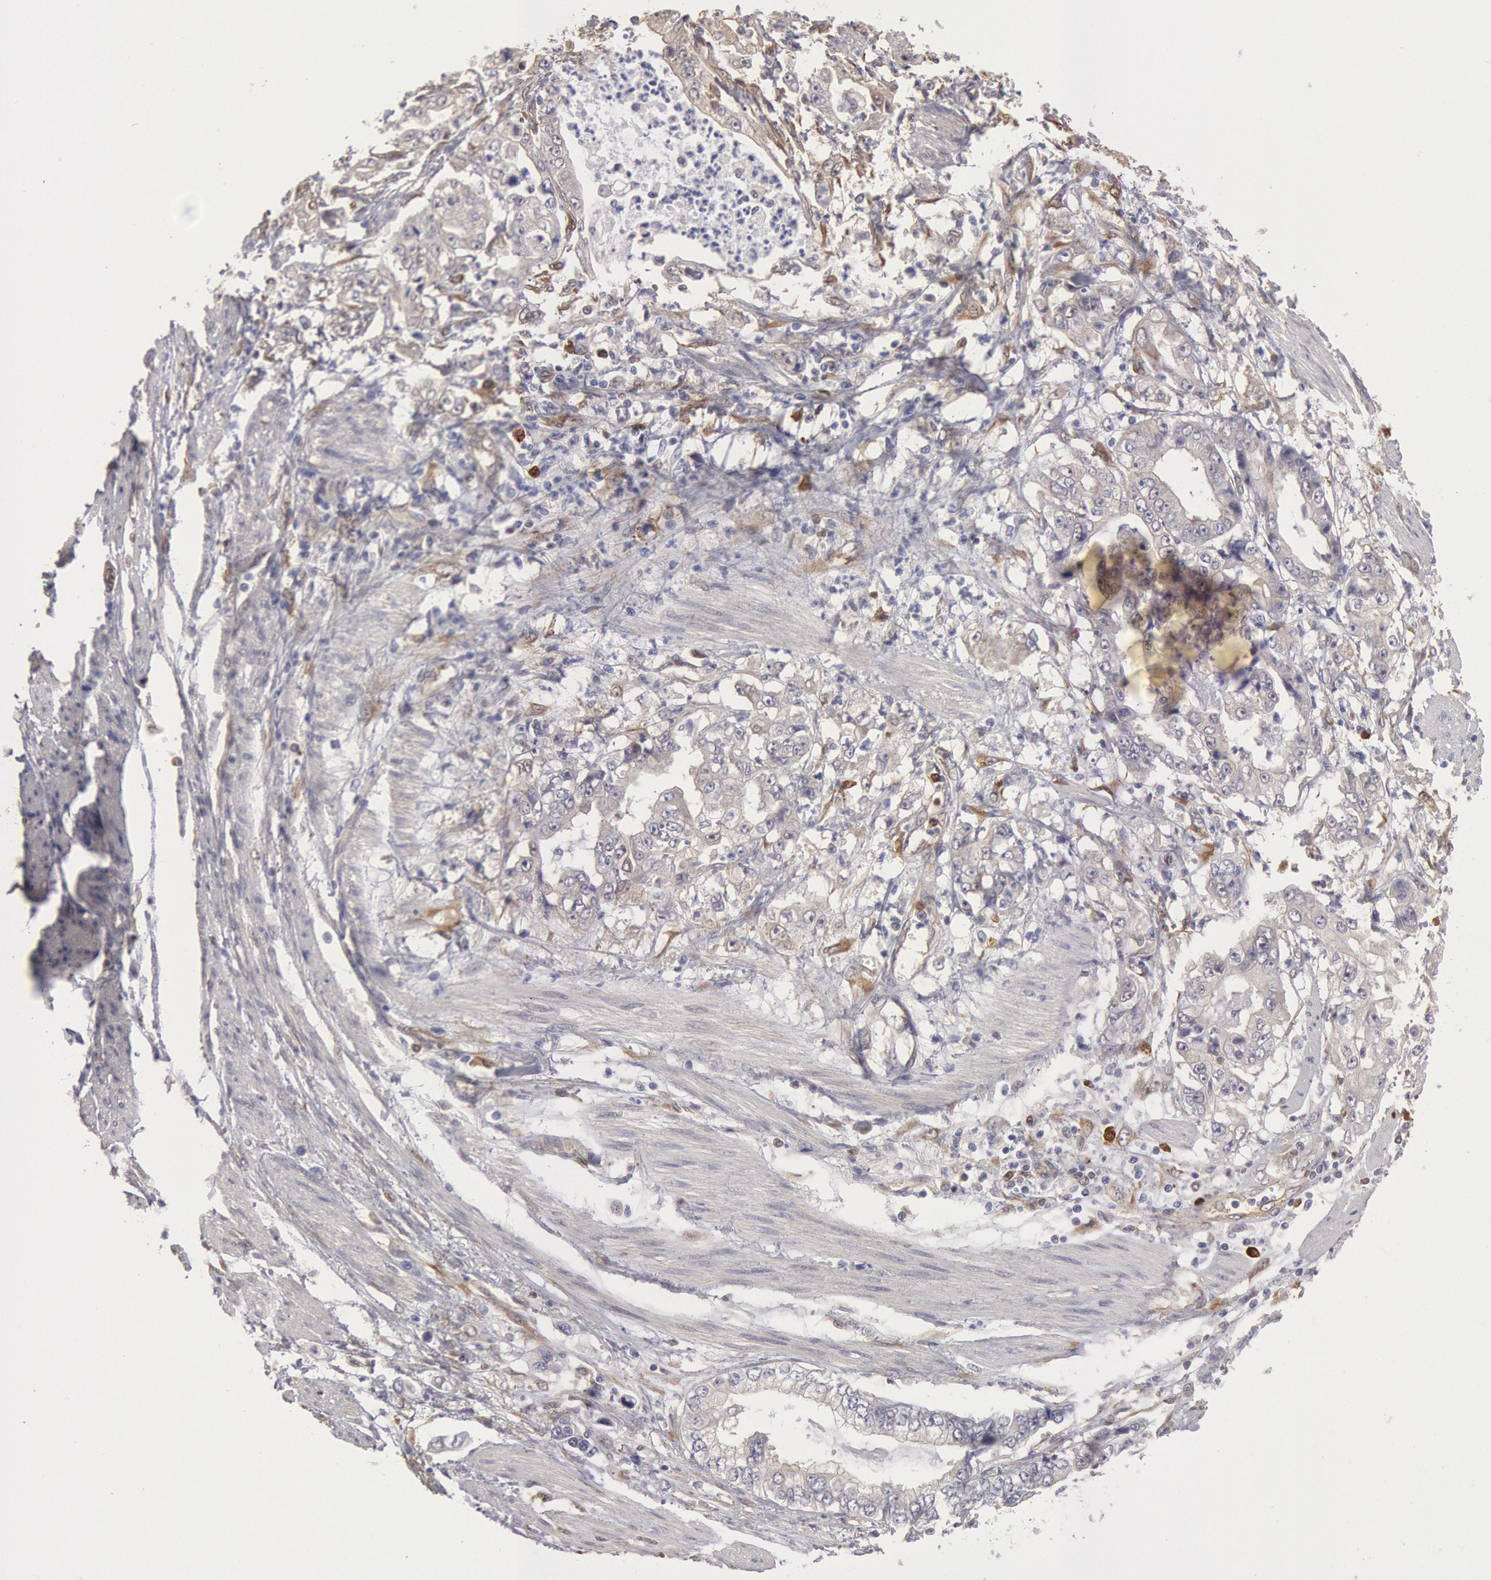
{"staining": {"intensity": "moderate", "quantity": "<25%", "location": "cytoplasmic/membranous"}, "tissue": "stomach cancer", "cell_type": "Tumor cells", "image_type": "cancer", "snomed": [{"axis": "morphology", "description": "Adenocarcinoma, NOS"}, {"axis": "topography", "description": "Pancreas"}, {"axis": "topography", "description": "Stomach, upper"}], "caption": "Tumor cells demonstrate moderate cytoplasmic/membranous expression in about <25% of cells in stomach cancer (adenocarcinoma). (IHC, brightfield microscopy, high magnification).", "gene": "CCDC50", "patient": {"sex": "male", "age": 77}}